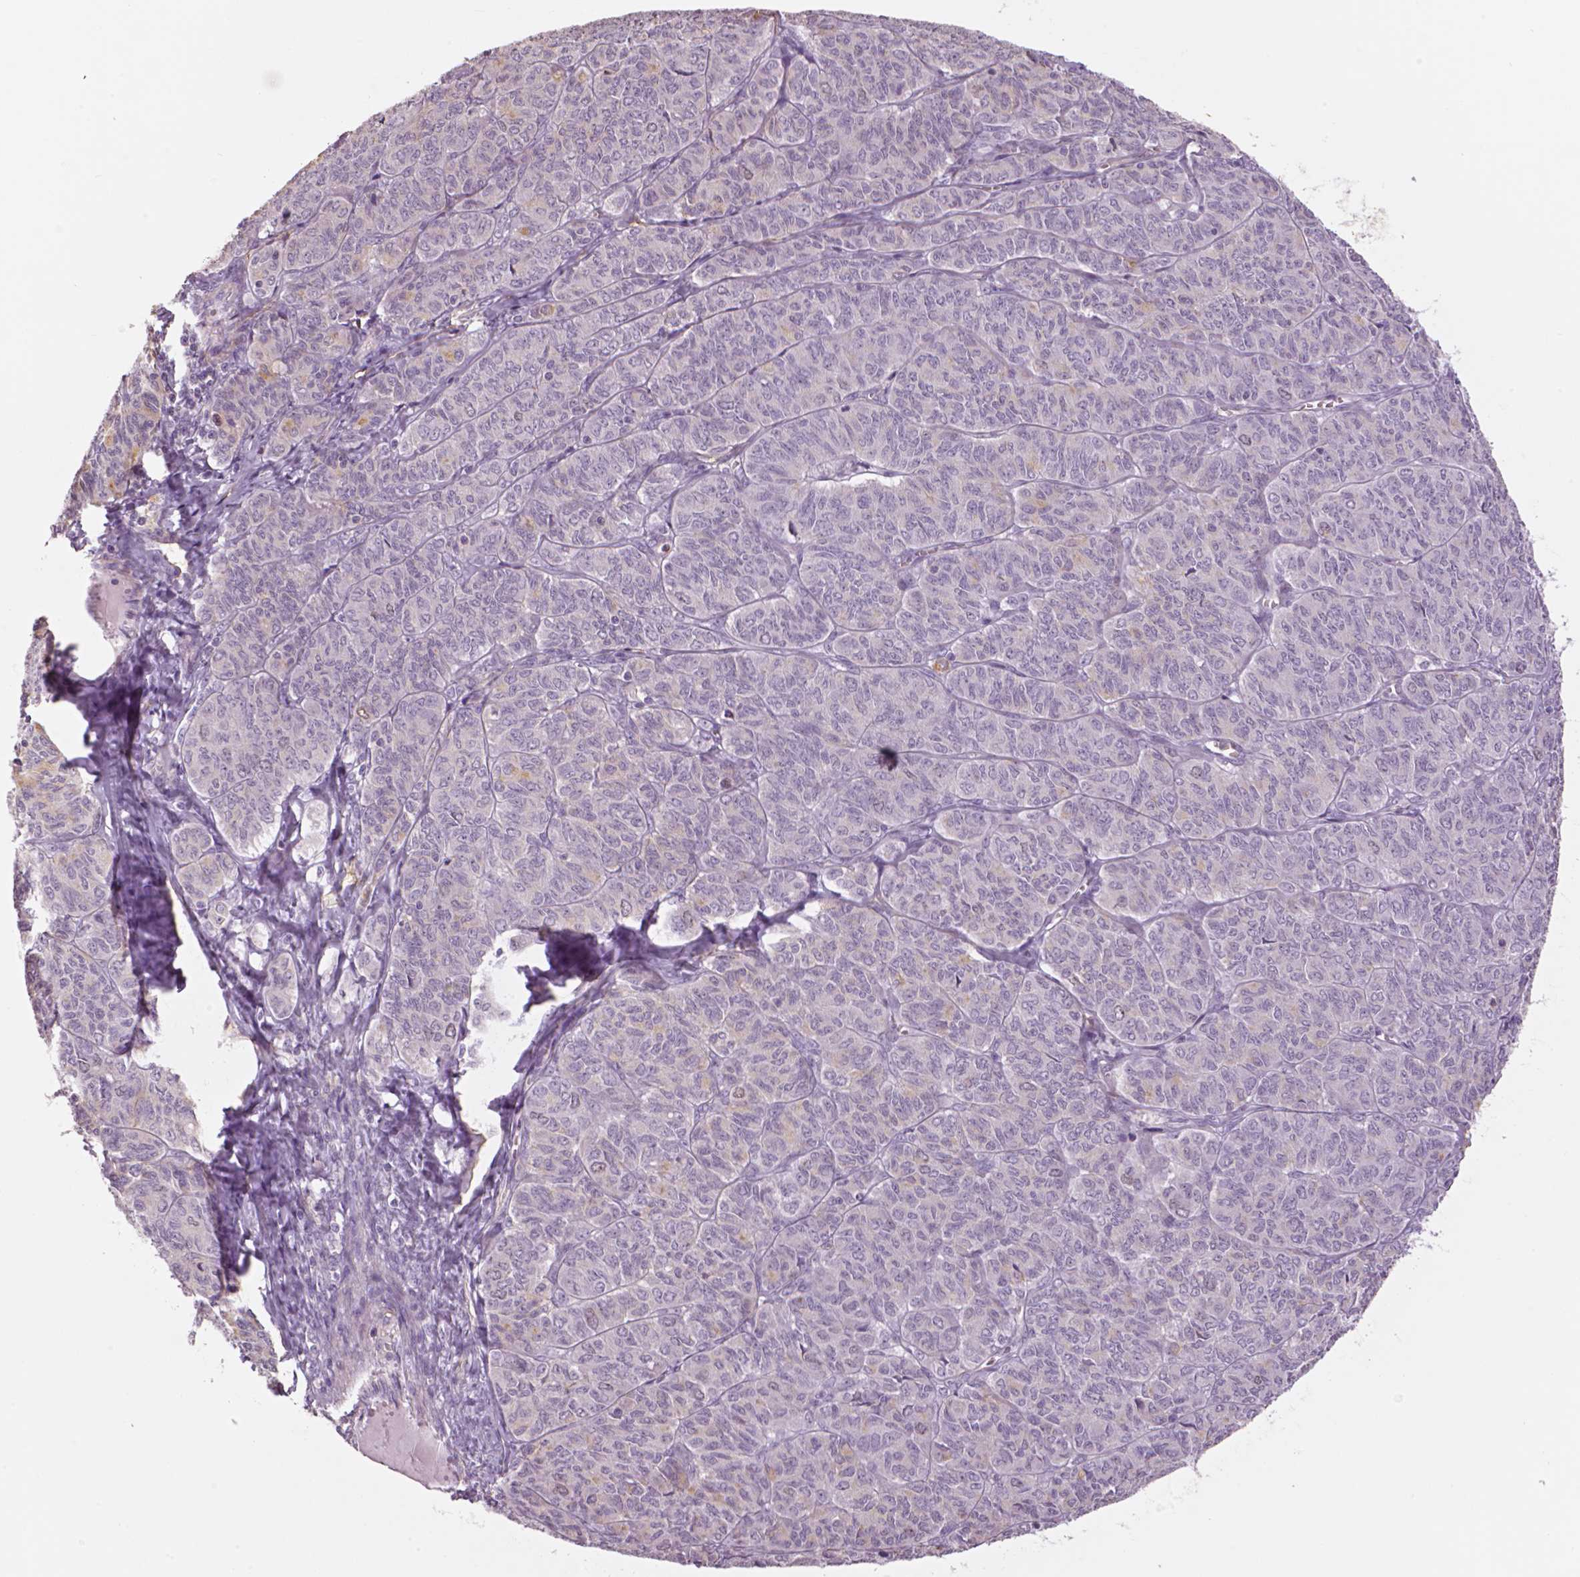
{"staining": {"intensity": "negative", "quantity": "none", "location": "none"}, "tissue": "ovarian cancer", "cell_type": "Tumor cells", "image_type": "cancer", "snomed": [{"axis": "morphology", "description": "Carcinoma, endometroid"}, {"axis": "topography", "description": "Ovary"}], "caption": "Immunohistochemistry of ovarian endometroid carcinoma demonstrates no staining in tumor cells.", "gene": "MKI67", "patient": {"sex": "female", "age": 80}}